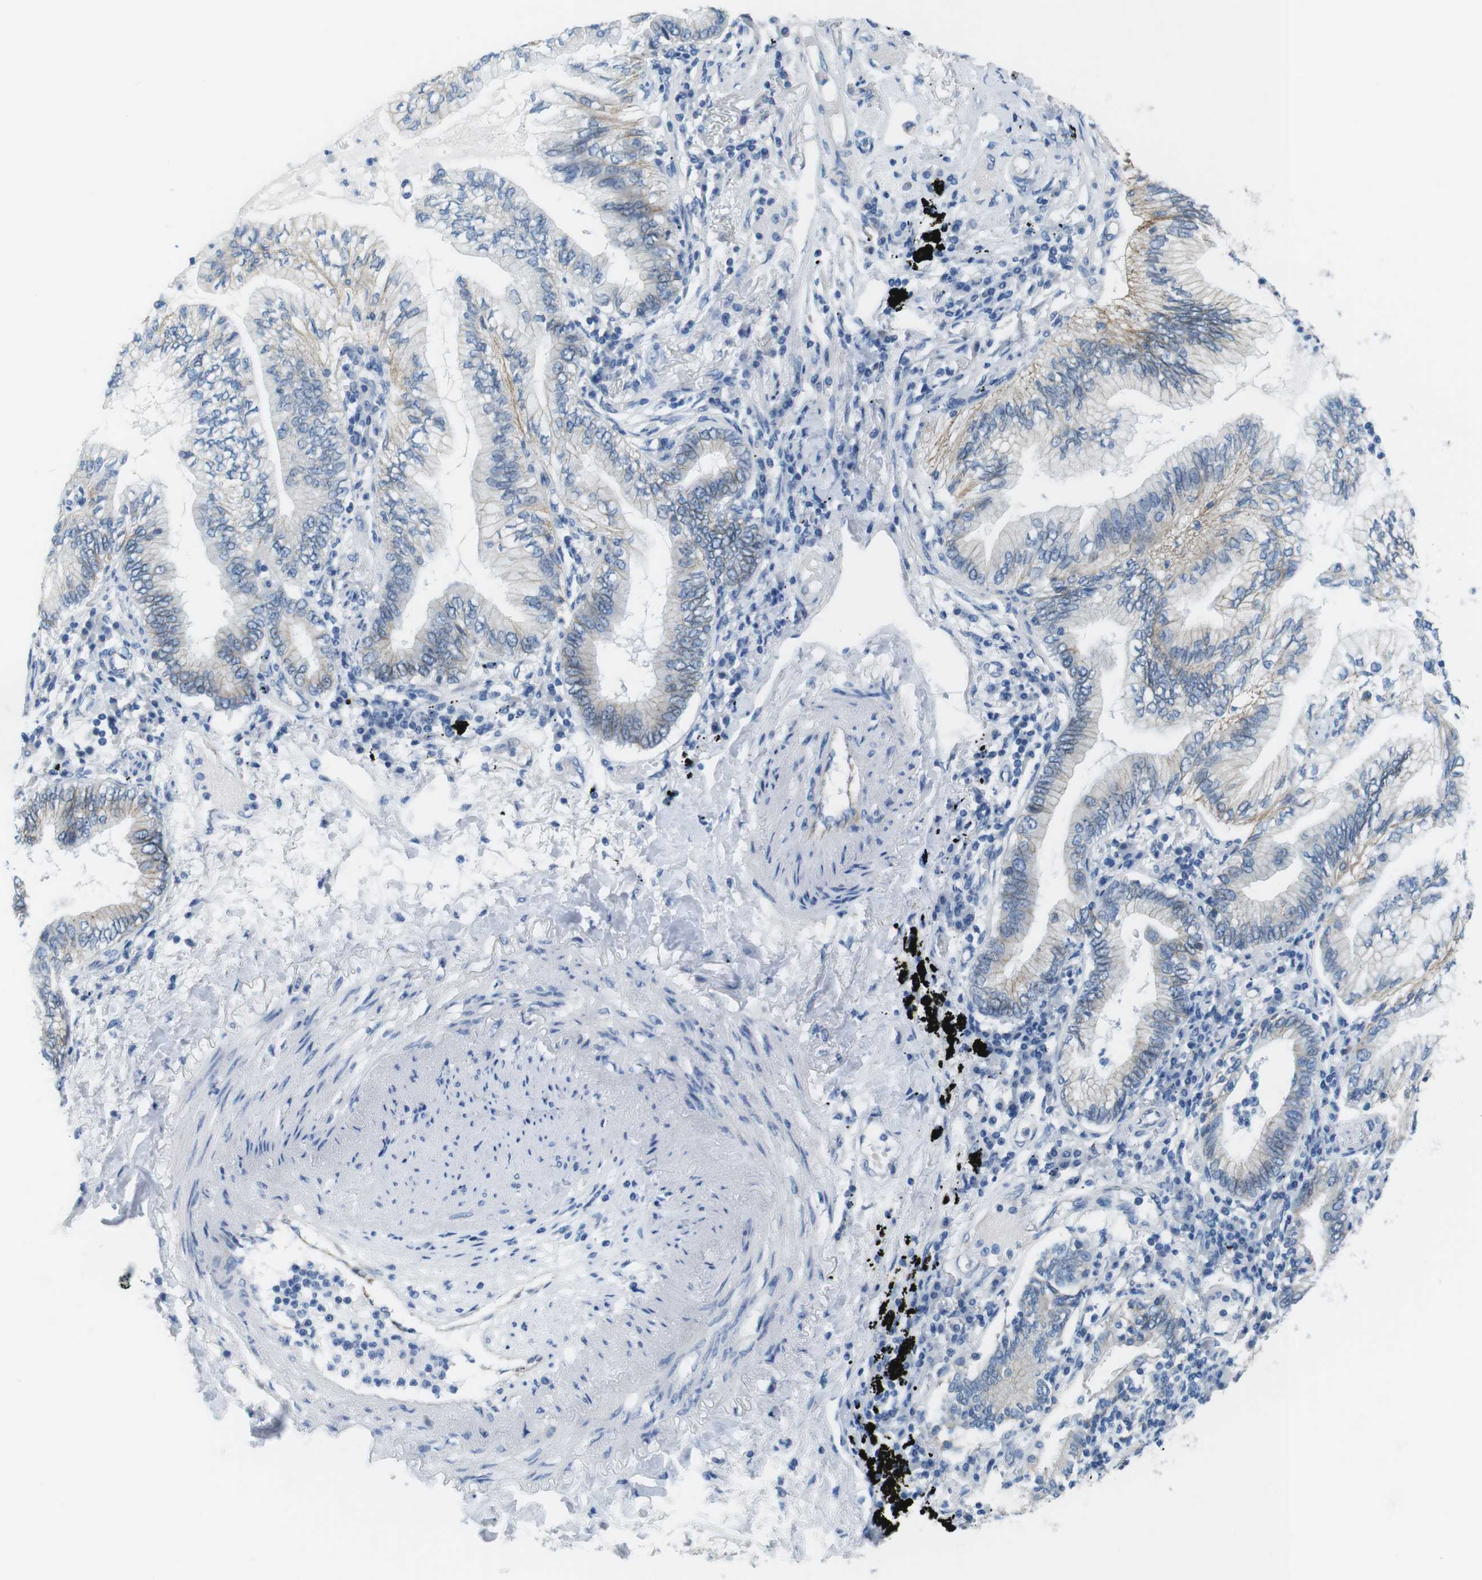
{"staining": {"intensity": "weak", "quantity": "25%-75%", "location": "cytoplasmic/membranous"}, "tissue": "lung cancer", "cell_type": "Tumor cells", "image_type": "cancer", "snomed": [{"axis": "morphology", "description": "Normal tissue, NOS"}, {"axis": "morphology", "description": "Adenocarcinoma, NOS"}, {"axis": "topography", "description": "Bronchus"}, {"axis": "topography", "description": "Lung"}], "caption": "High-power microscopy captured an immunohistochemistry micrograph of lung cancer, revealing weak cytoplasmic/membranous positivity in approximately 25%-75% of tumor cells.", "gene": "SLC6A6", "patient": {"sex": "female", "age": 70}}